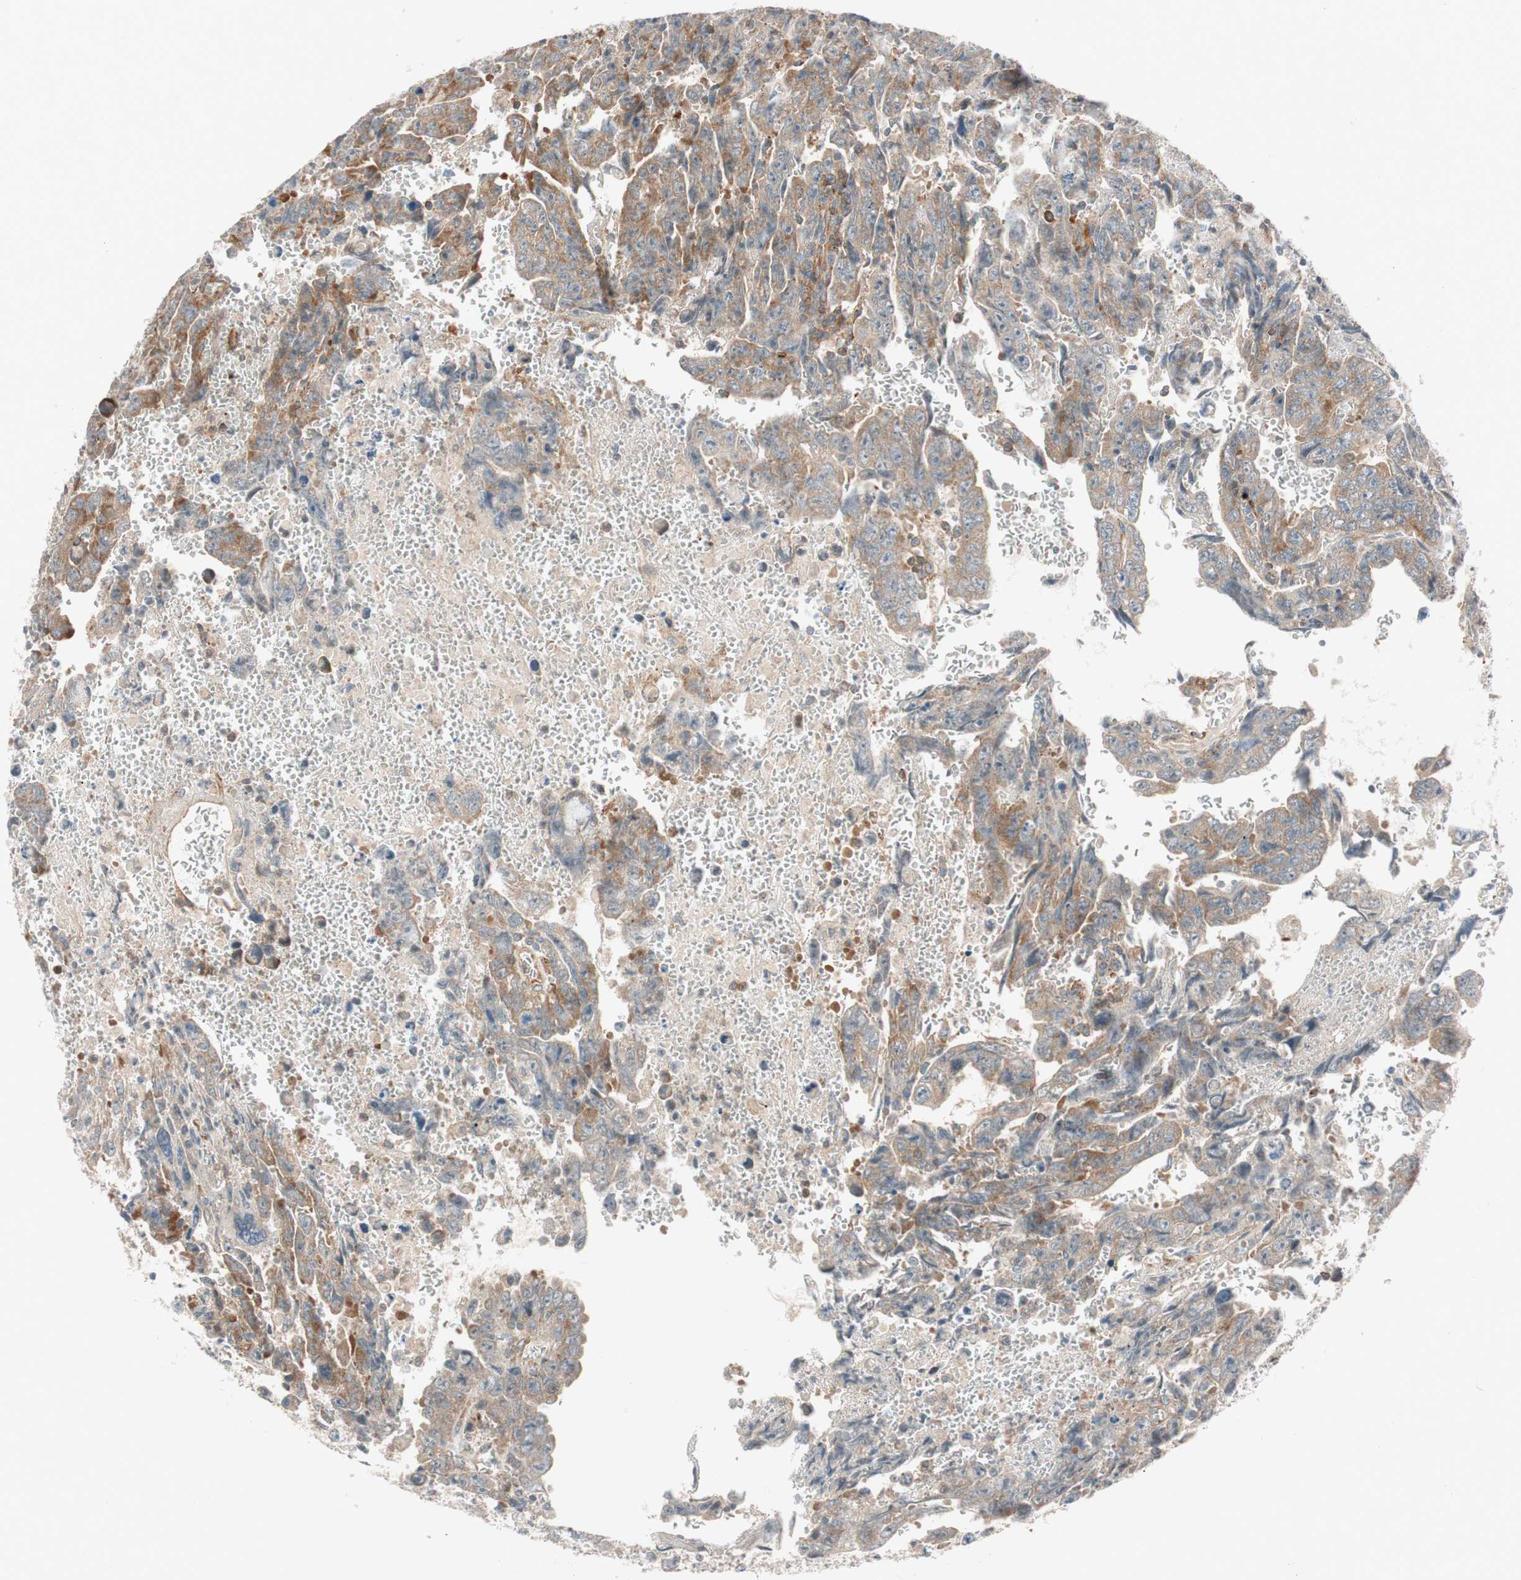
{"staining": {"intensity": "weak", "quantity": ">75%", "location": "cytoplasmic/membranous"}, "tissue": "testis cancer", "cell_type": "Tumor cells", "image_type": "cancer", "snomed": [{"axis": "morphology", "description": "Carcinoma, Embryonal, NOS"}, {"axis": "topography", "description": "Testis"}], "caption": "Brown immunohistochemical staining in human testis cancer demonstrates weak cytoplasmic/membranous positivity in approximately >75% of tumor cells.", "gene": "ABI1", "patient": {"sex": "male", "age": 28}}